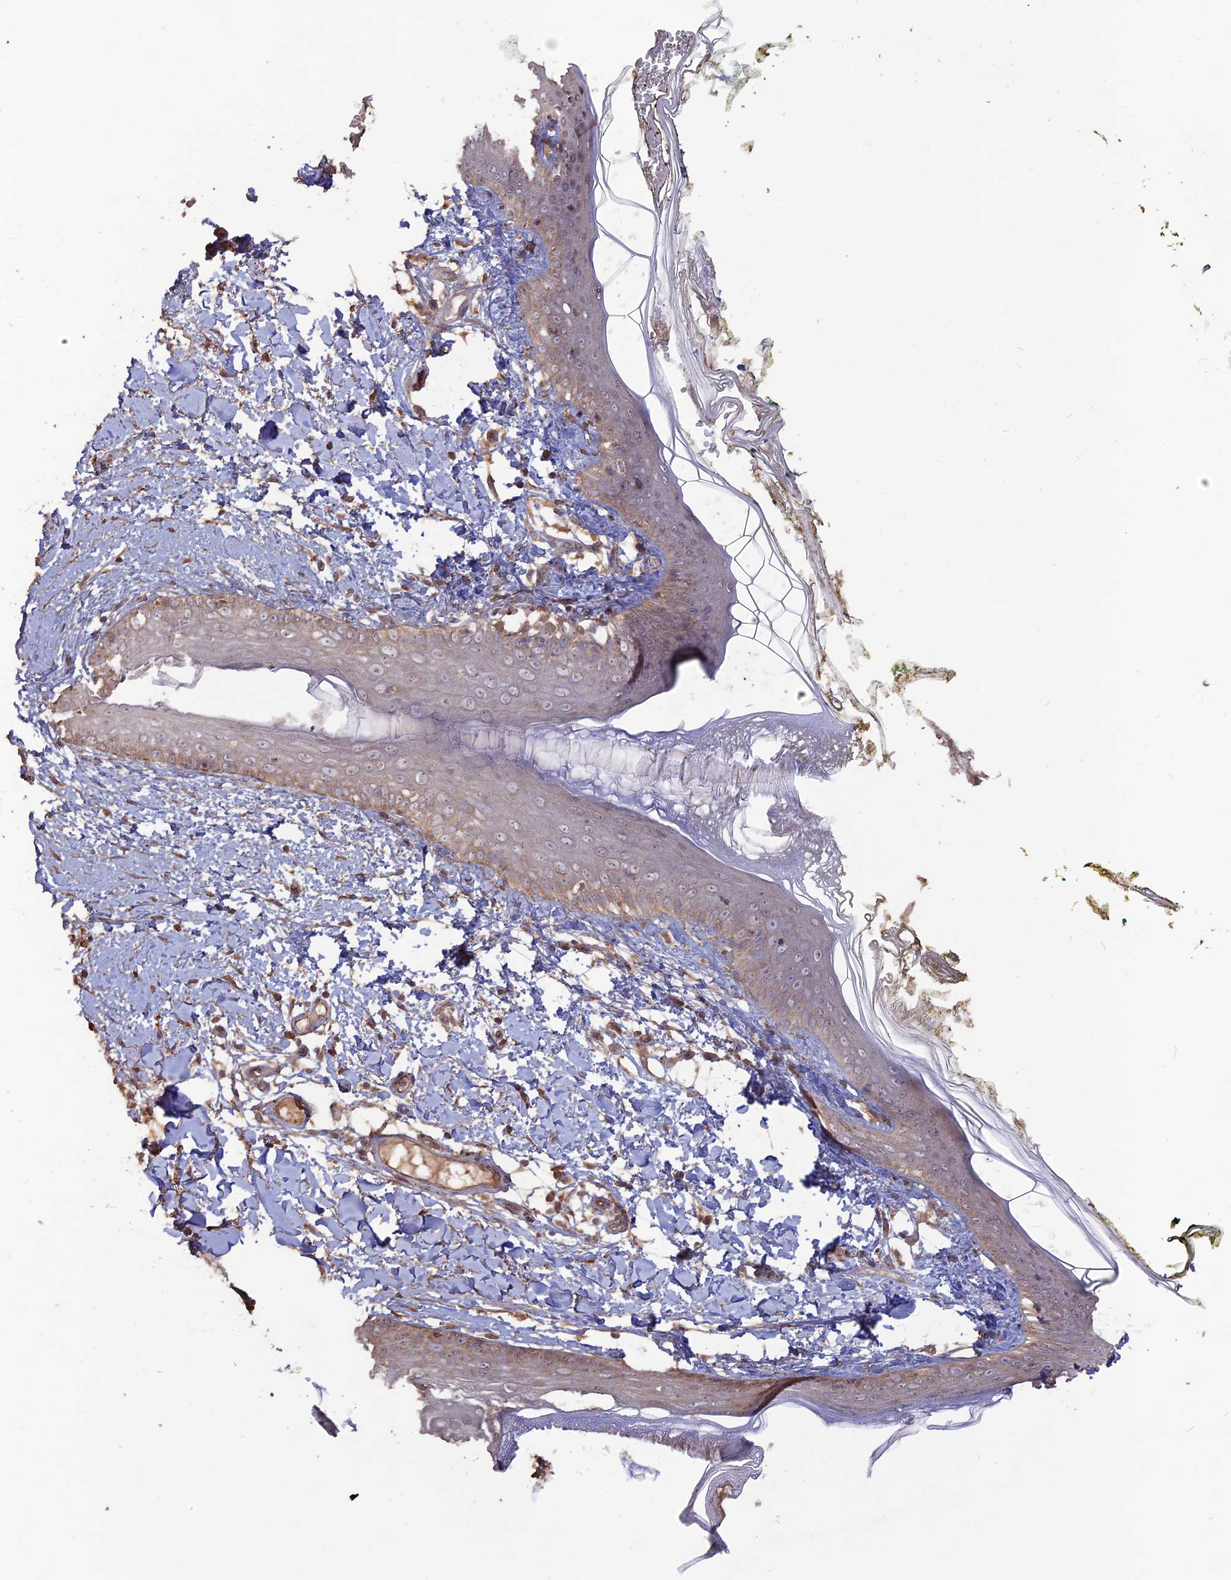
{"staining": {"intensity": "moderate", "quantity": ">75%", "location": "cytoplasmic/membranous"}, "tissue": "skin", "cell_type": "Fibroblasts", "image_type": "normal", "snomed": [{"axis": "morphology", "description": "Normal tissue, NOS"}, {"axis": "topography", "description": "Skin"}], "caption": "This micrograph exhibits benign skin stained with IHC to label a protein in brown. The cytoplasmic/membranous of fibroblasts show moderate positivity for the protein. Nuclei are counter-stained blue.", "gene": "LAYN", "patient": {"sex": "female", "age": 34}}